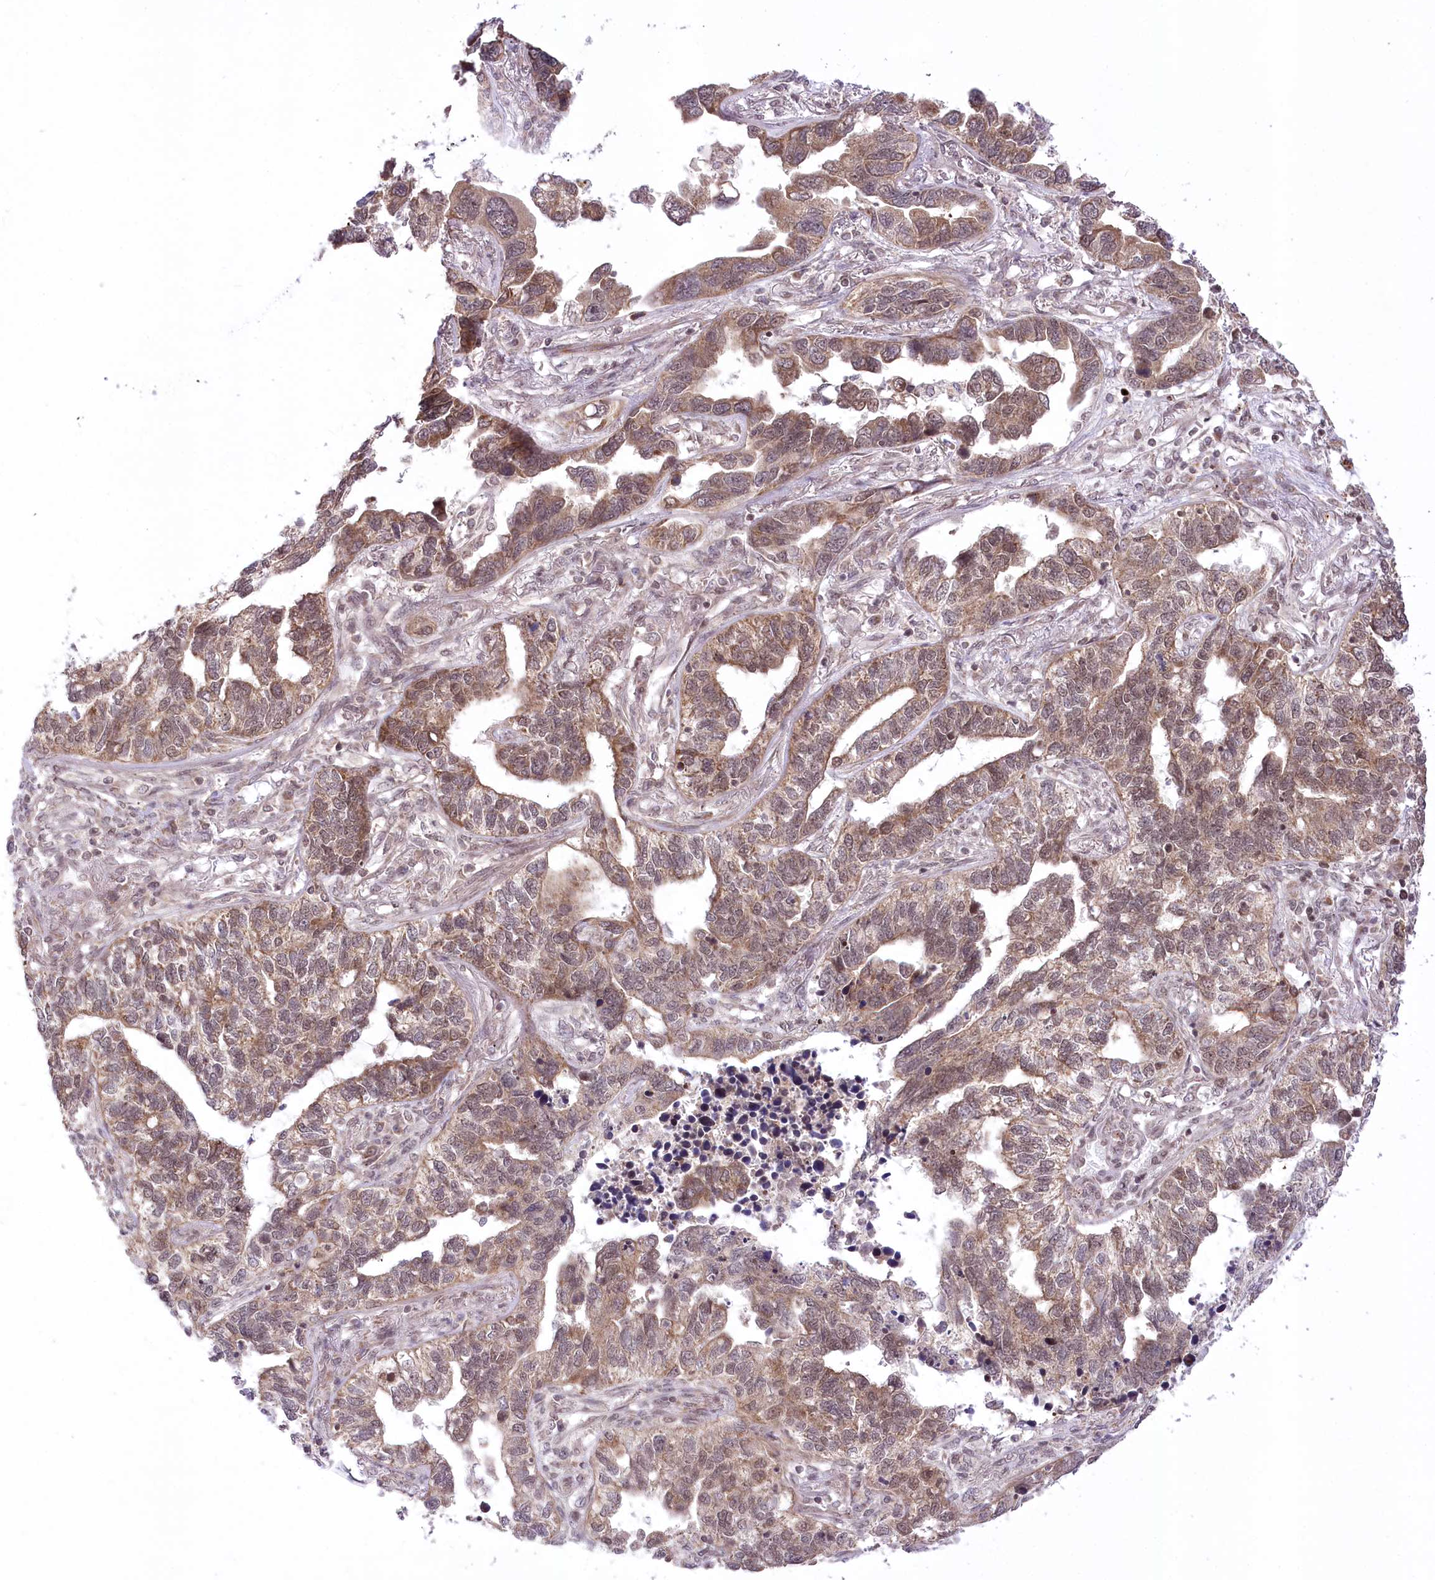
{"staining": {"intensity": "moderate", "quantity": ">75%", "location": "cytoplasmic/membranous"}, "tissue": "lung cancer", "cell_type": "Tumor cells", "image_type": "cancer", "snomed": [{"axis": "morphology", "description": "Adenocarcinoma, NOS"}, {"axis": "topography", "description": "Lung"}], "caption": "Human lung adenocarcinoma stained with a protein marker reveals moderate staining in tumor cells.", "gene": "ZMAT2", "patient": {"sex": "male", "age": 67}}